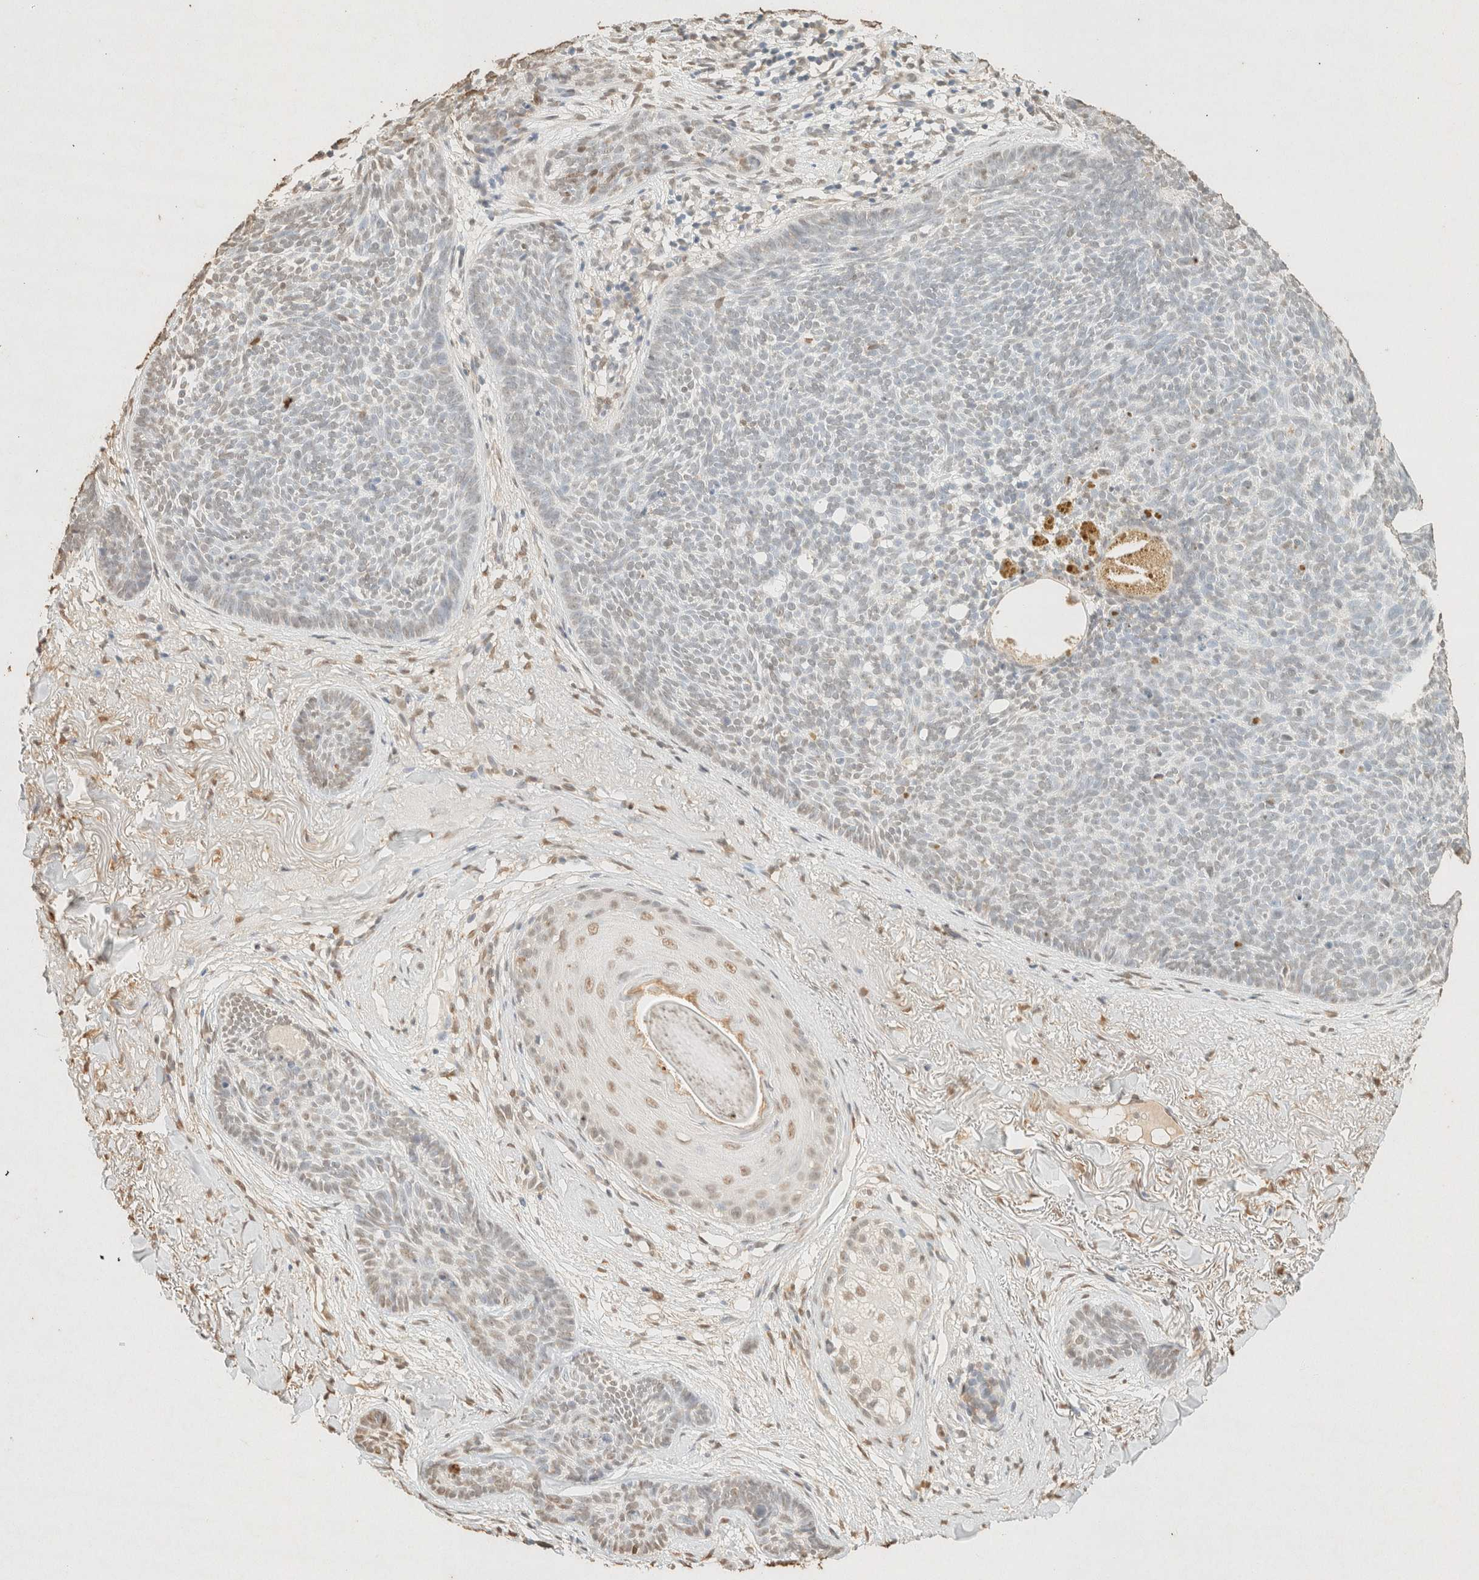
{"staining": {"intensity": "weak", "quantity": "25%-75%", "location": "nuclear"}, "tissue": "skin cancer", "cell_type": "Tumor cells", "image_type": "cancer", "snomed": [{"axis": "morphology", "description": "Basal cell carcinoma"}, {"axis": "topography", "description": "Skin"}], "caption": "This histopathology image shows basal cell carcinoma (skin) stained with immunohistochemistry (IHC) to label a protein in brown. The nuclear of tumor cells show weak positivity for the protein. Nuclei are counter-stained blue.", "gene": "S100A13", "patient": {"sex": "female", "age": 70}}